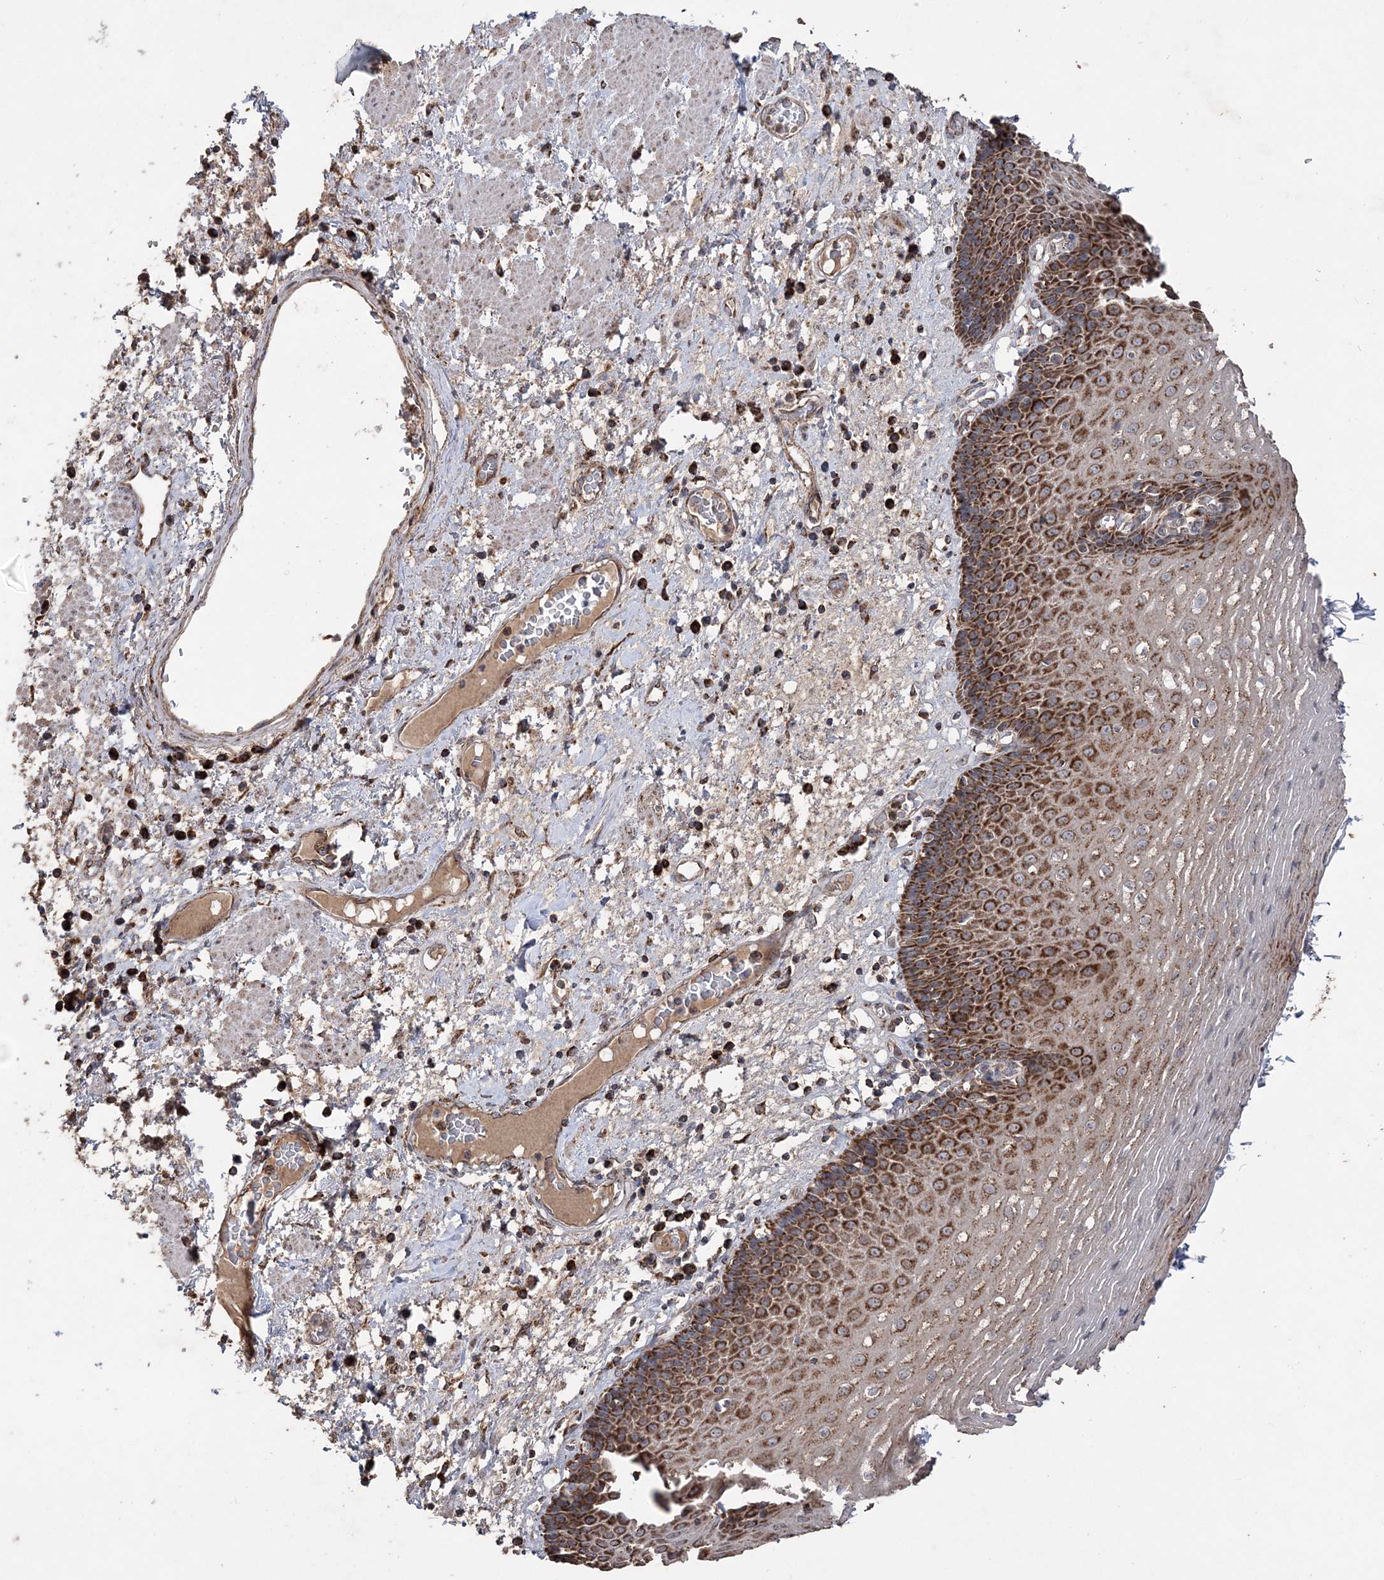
{"staining": {"intensity": "strong", "quantity": ">75%", "location": "cytoplasmic/membranous"}, "tissue": "esophagus", "cell_type": "Squamous epithelial cells", "image_type": "normal", "snomed": [{"axis": "morphology", "description": "Normal tissue, NOS"}, {"axis": "morphology", "description": "Adenocarcinoma, NOS"}, {"axis": "topography", "description": "Esophagus"}], "caption": "DAB (3,3'-diaminobenzidine) immunohistochemical staining of unremarkable esophagus reveals strong cytoplasmic/membranous protein positivity in approximately >75% of squamous epithelial cells. (DAB (3,3'-diaminobenzidine) = brown stain, brightfield microscopy at high magnification).", "gene": "POC5", "patient": {"sex": "male", "age": 62}}